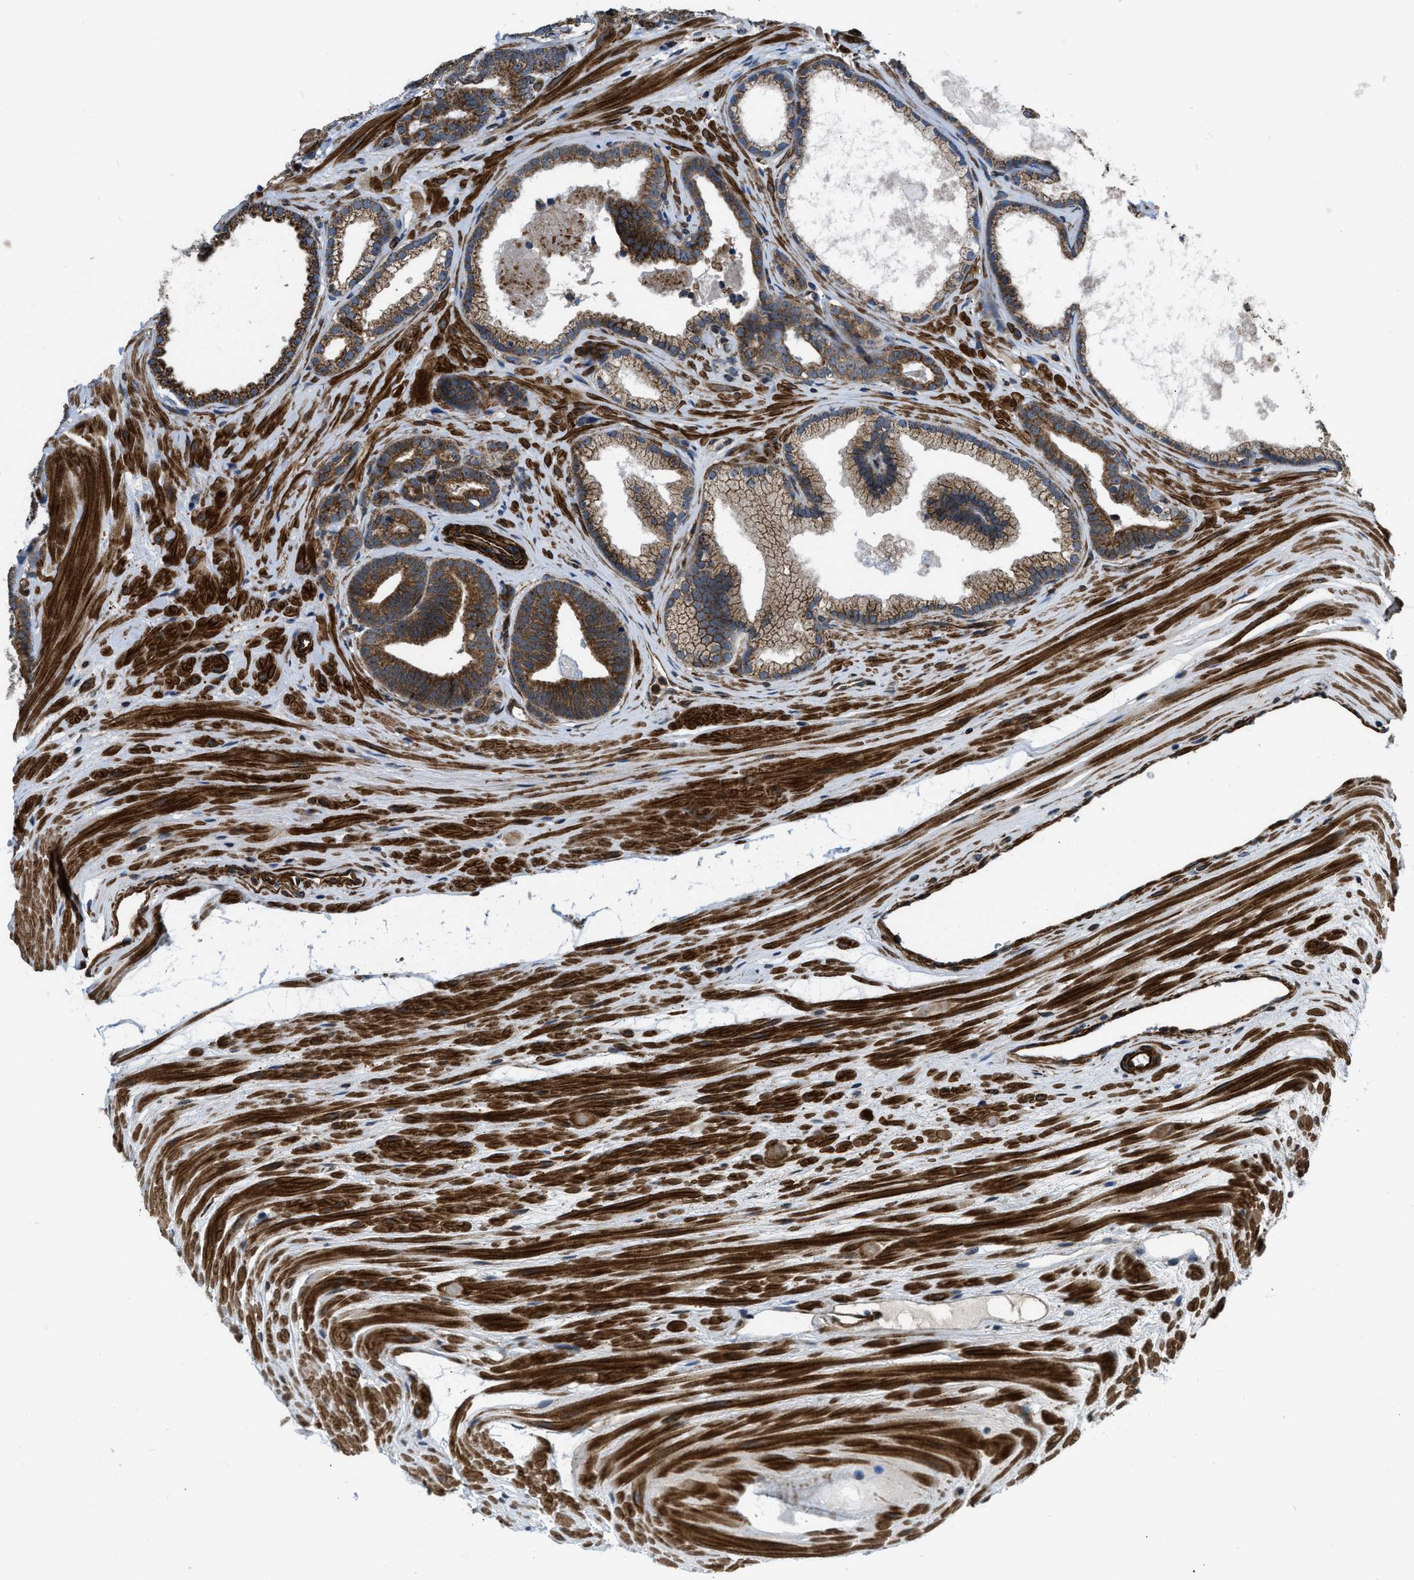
{"staining": {"intensity": "strong", "quantity": ">75%", "location": "cytoplasmic/membranous"}, "tissue": "prostate cancer", "cell_type": "Tumor cells", "image_type": "cancer", "snomed": [{"axis": "morphology", "description": "Adenocarcinoma, High grade"}, {"axis": "topography", "description": "Prostate"}], "caption": "Protein staining of prostate adenocarcinoma (high-grade) tissue shows strong cytoplasmic/membranous expression in approximately >75% of tumor cells.", "gene": "GSDME", "patient": {"sex": "male", "age": 60}}